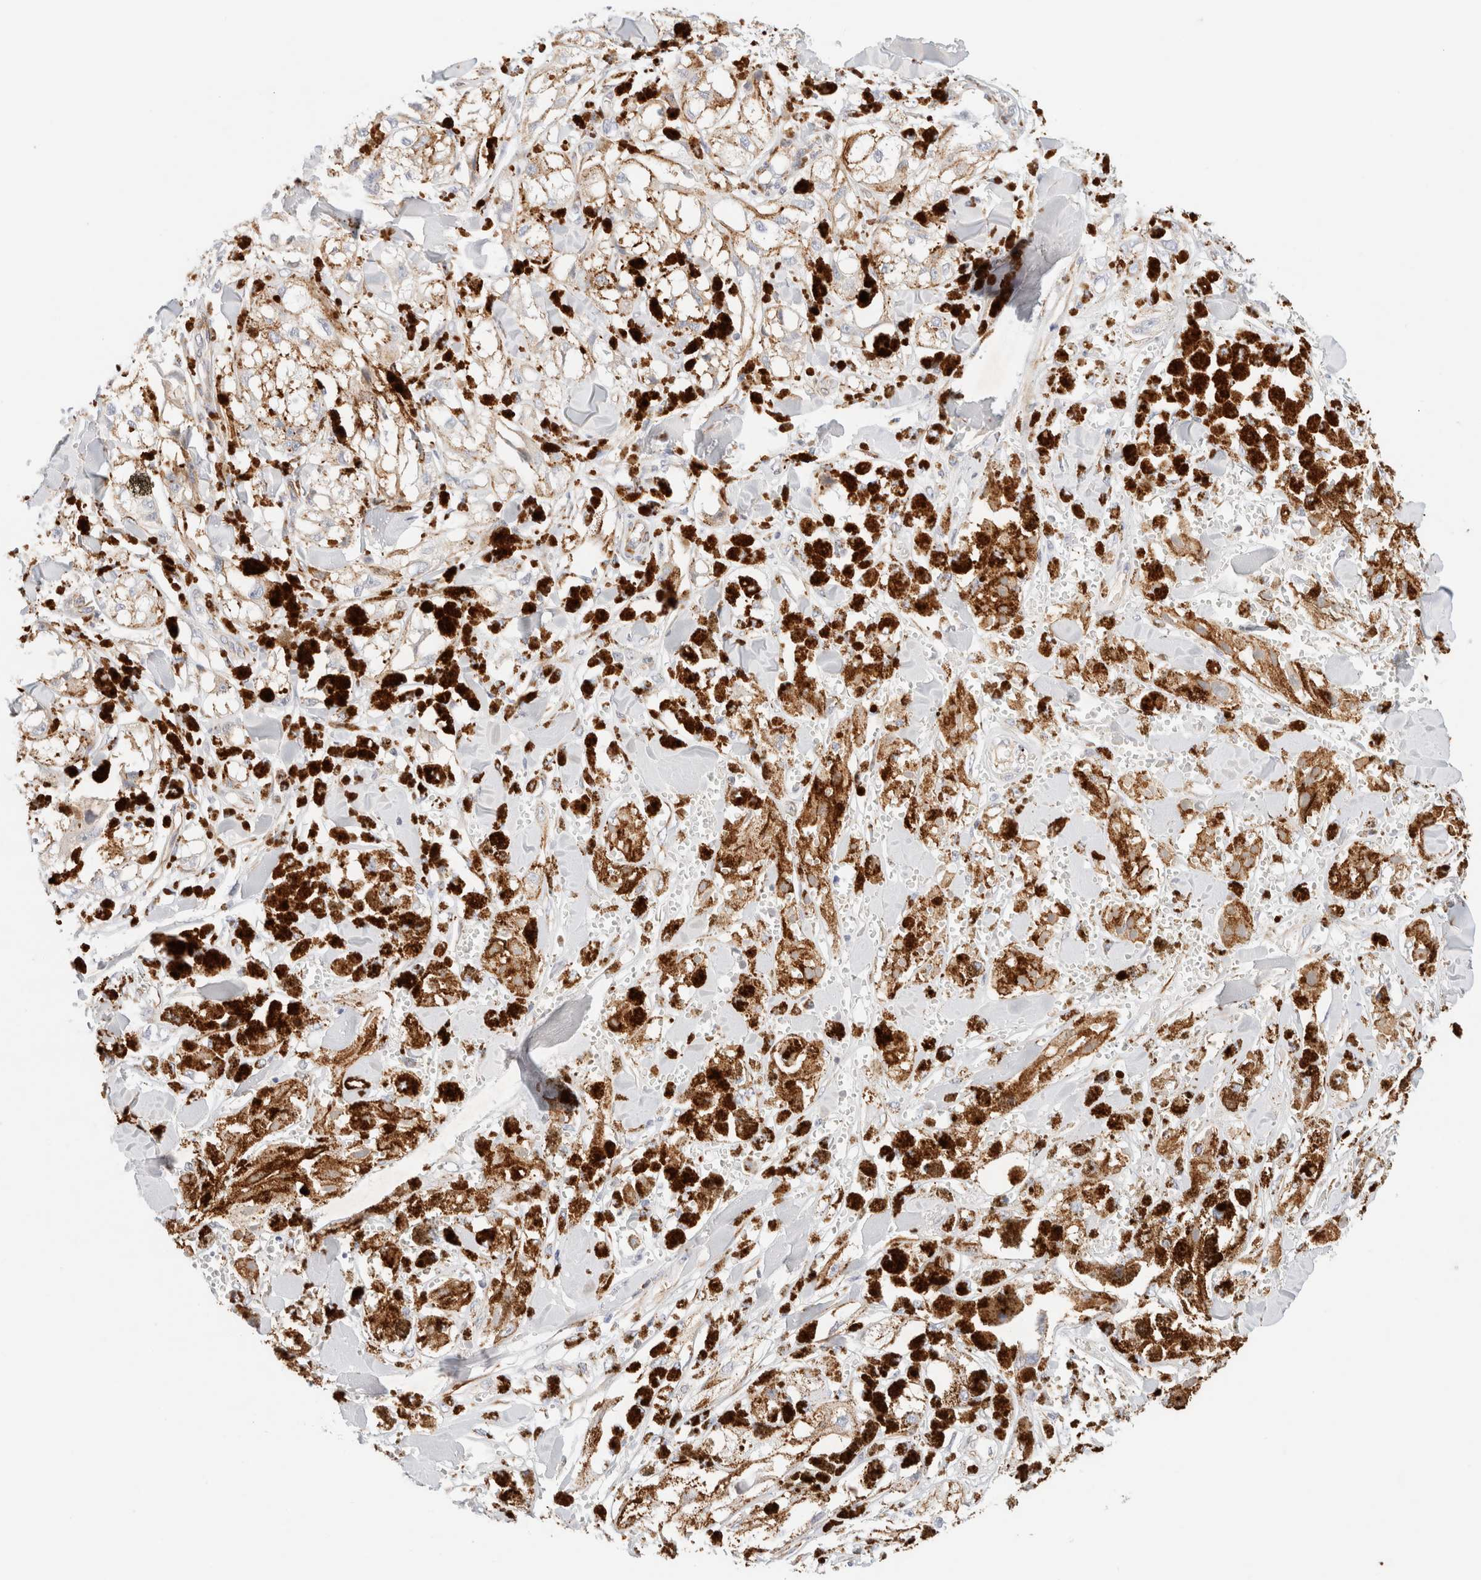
{"staining": {"intensity": "weak", "quantity": ">75%", "location": "cytoplasmic/membranous"}, "tissue": "melanoma", "cell_type": "Tumor cells", "image_type": "cancer", "snomed": [{"axis": "morphology", "description": "Malignant melanoma, NOS"}, {"axis": "topography", "description": "Skin"}], "caption": "This micrograph displays immunohistochemistry staining of malignant melanoma, with low weak cytoplasmic/membranous positivity in approximately >75% of tumor cells.", "gene": "SLC25A48", "patient": {"sex": "male", "age": 88}}